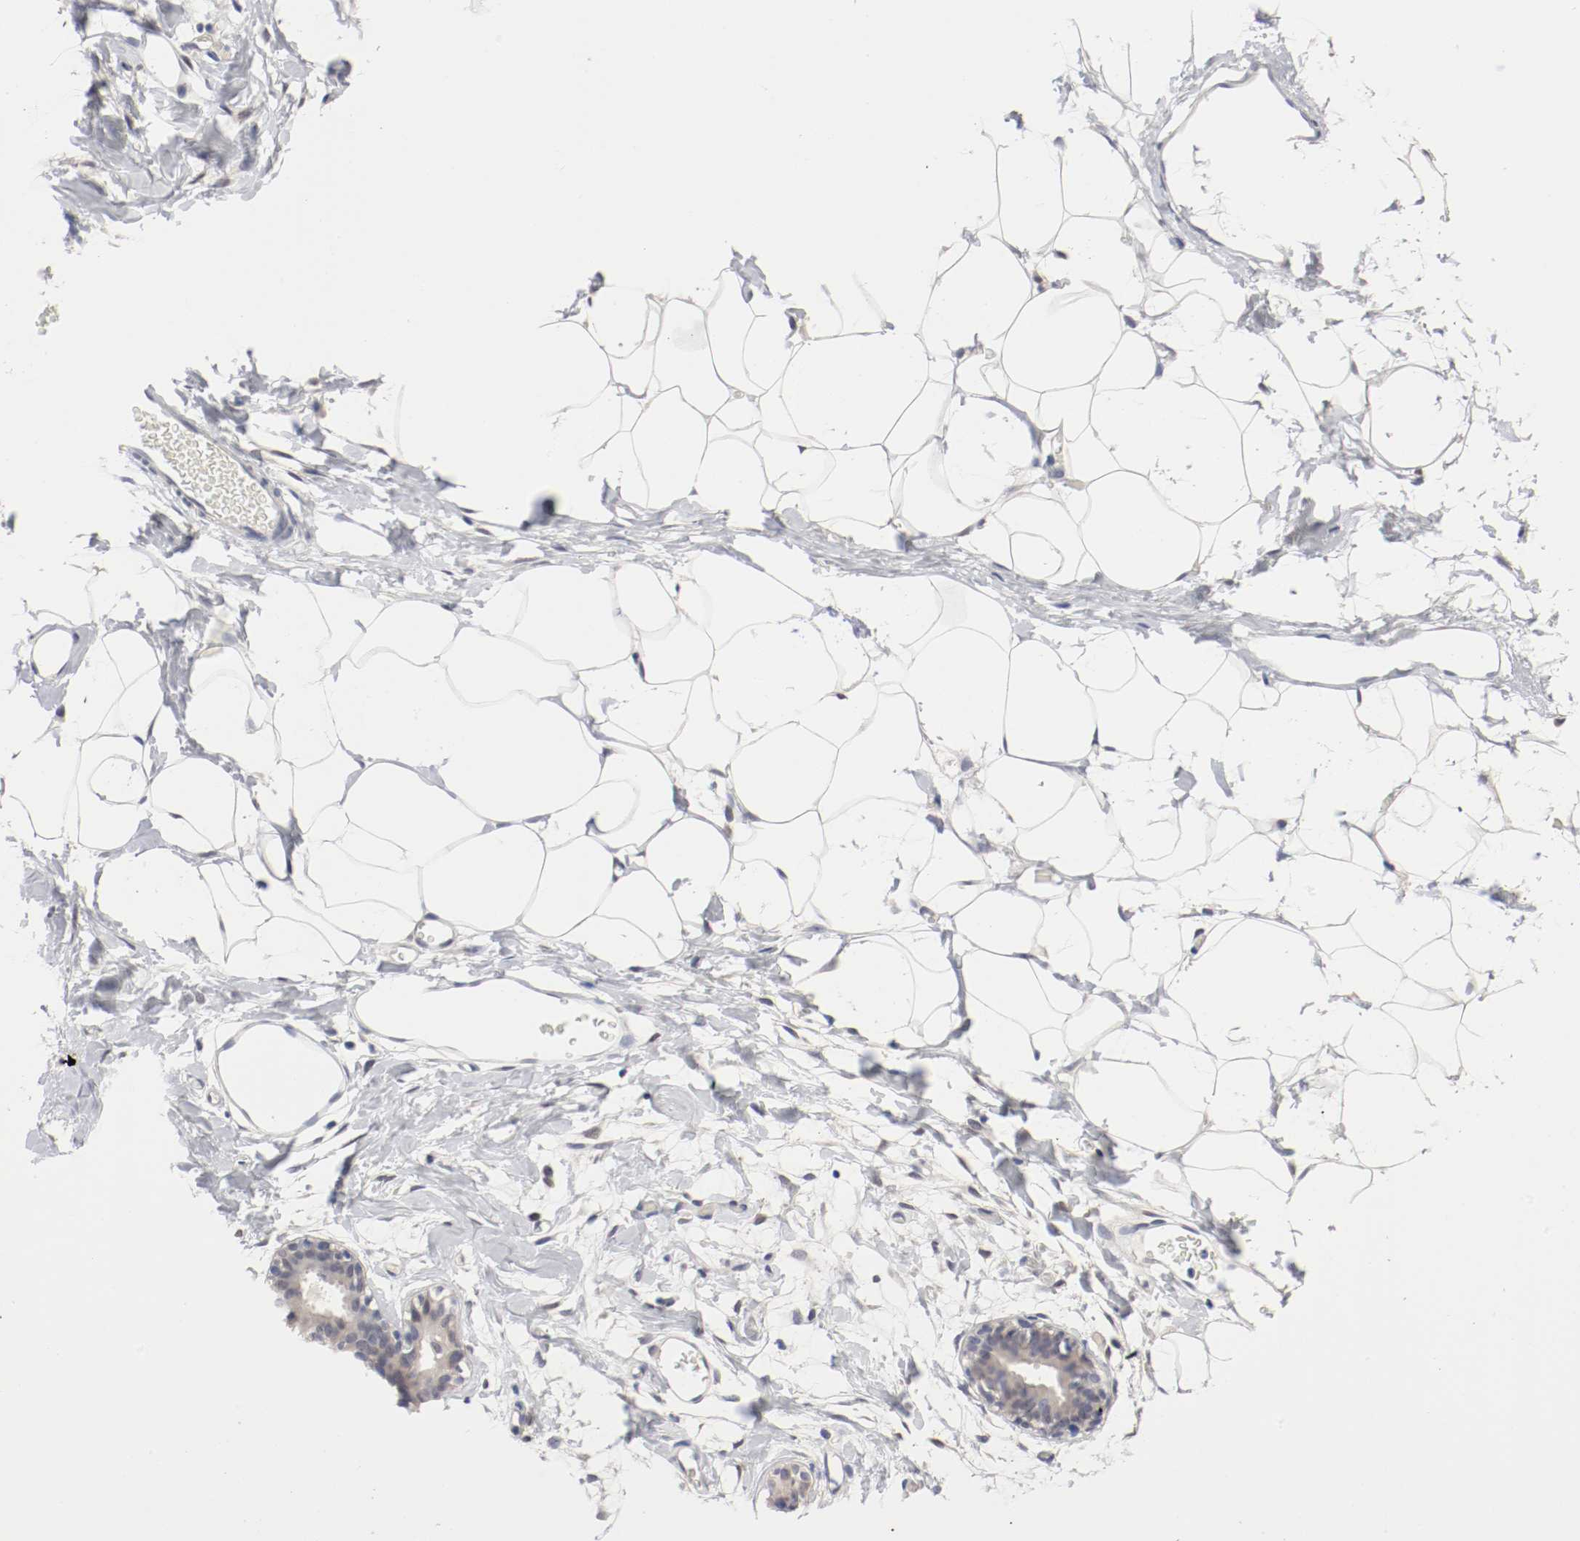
{"staining": {"intensity": "negative", "quantity": "none", "location": "none"}, "tissue": "adipose tissue", "cell_type": "Adipocytes", "image_type": "normal", "snomed": [{"axis": "morphology", "description": "Normal tissue, NOS"}, {"axis": "topography", "description": "Breast"}, {"axis": "topography", "description": "Soft tissue"}], "caption": "The image shows no significant positivity in adipocytes of adipose tissue. The staining was performed using DAB (3,3'-diaminobenzidine) to visualize the protein expression in brown, while the nuclei were stained in blue with hematoxylin (Magnification: 20x).", "gene": "FOSL2", "patient": {"sex": "female", "age": 25}}